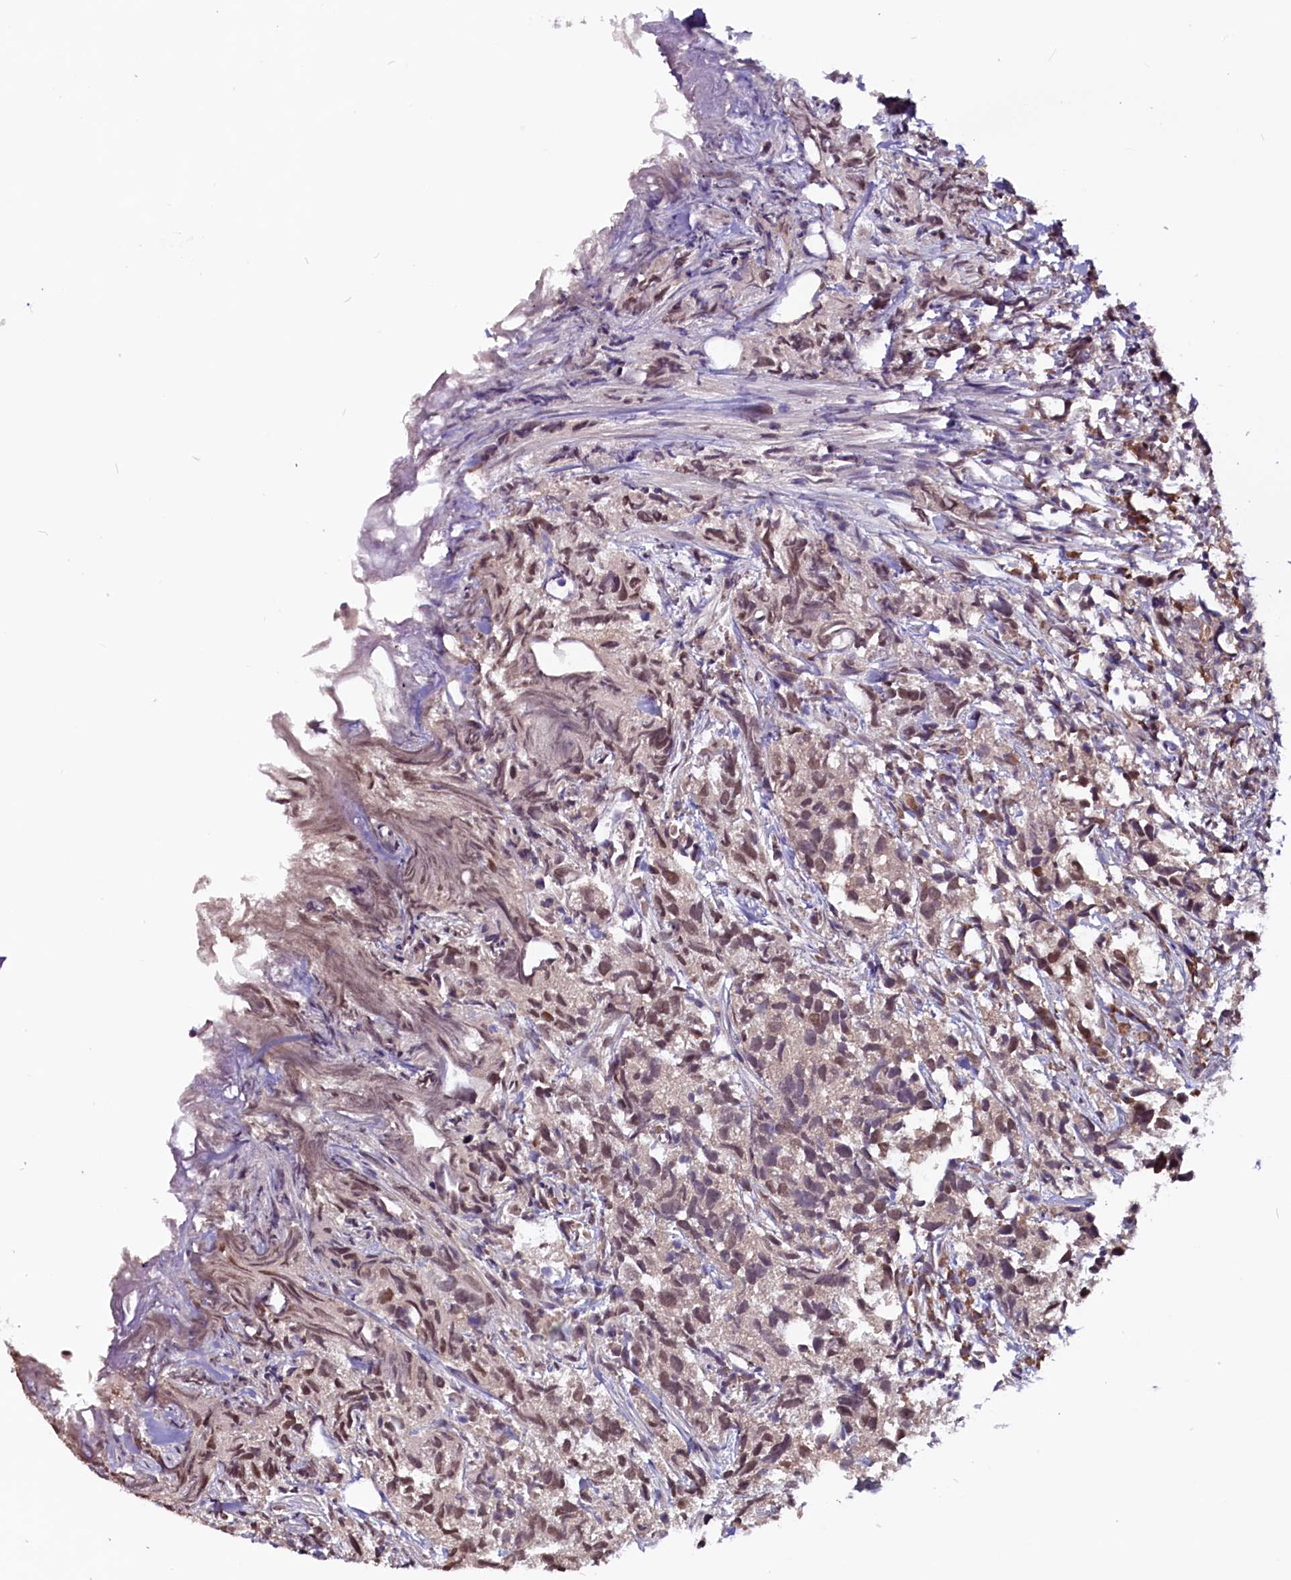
{"staining": {"intensity": "moderate", "quantity": ">75%", "location": "nuclear"}, "tissue": "urothelial cancer", "cell_type": "Tumor cells", "image_type": "cancer", "snomed": [{"axis": "morphology", "description": "Urothelial carcinoma, High grade"}, {"axis": "topography", "description": "Urinary bladder"}], "caption": "Urothelial cancer stained with DAB immunohistochemistry displays medium levels of moderate nuclear staining in approximately >75% of tumor cells. (DAB IHC, brown staining for protein, blue staining for nuclei).", "gene": "RNMT", "patient": {"sex": "female", "age": 75}}